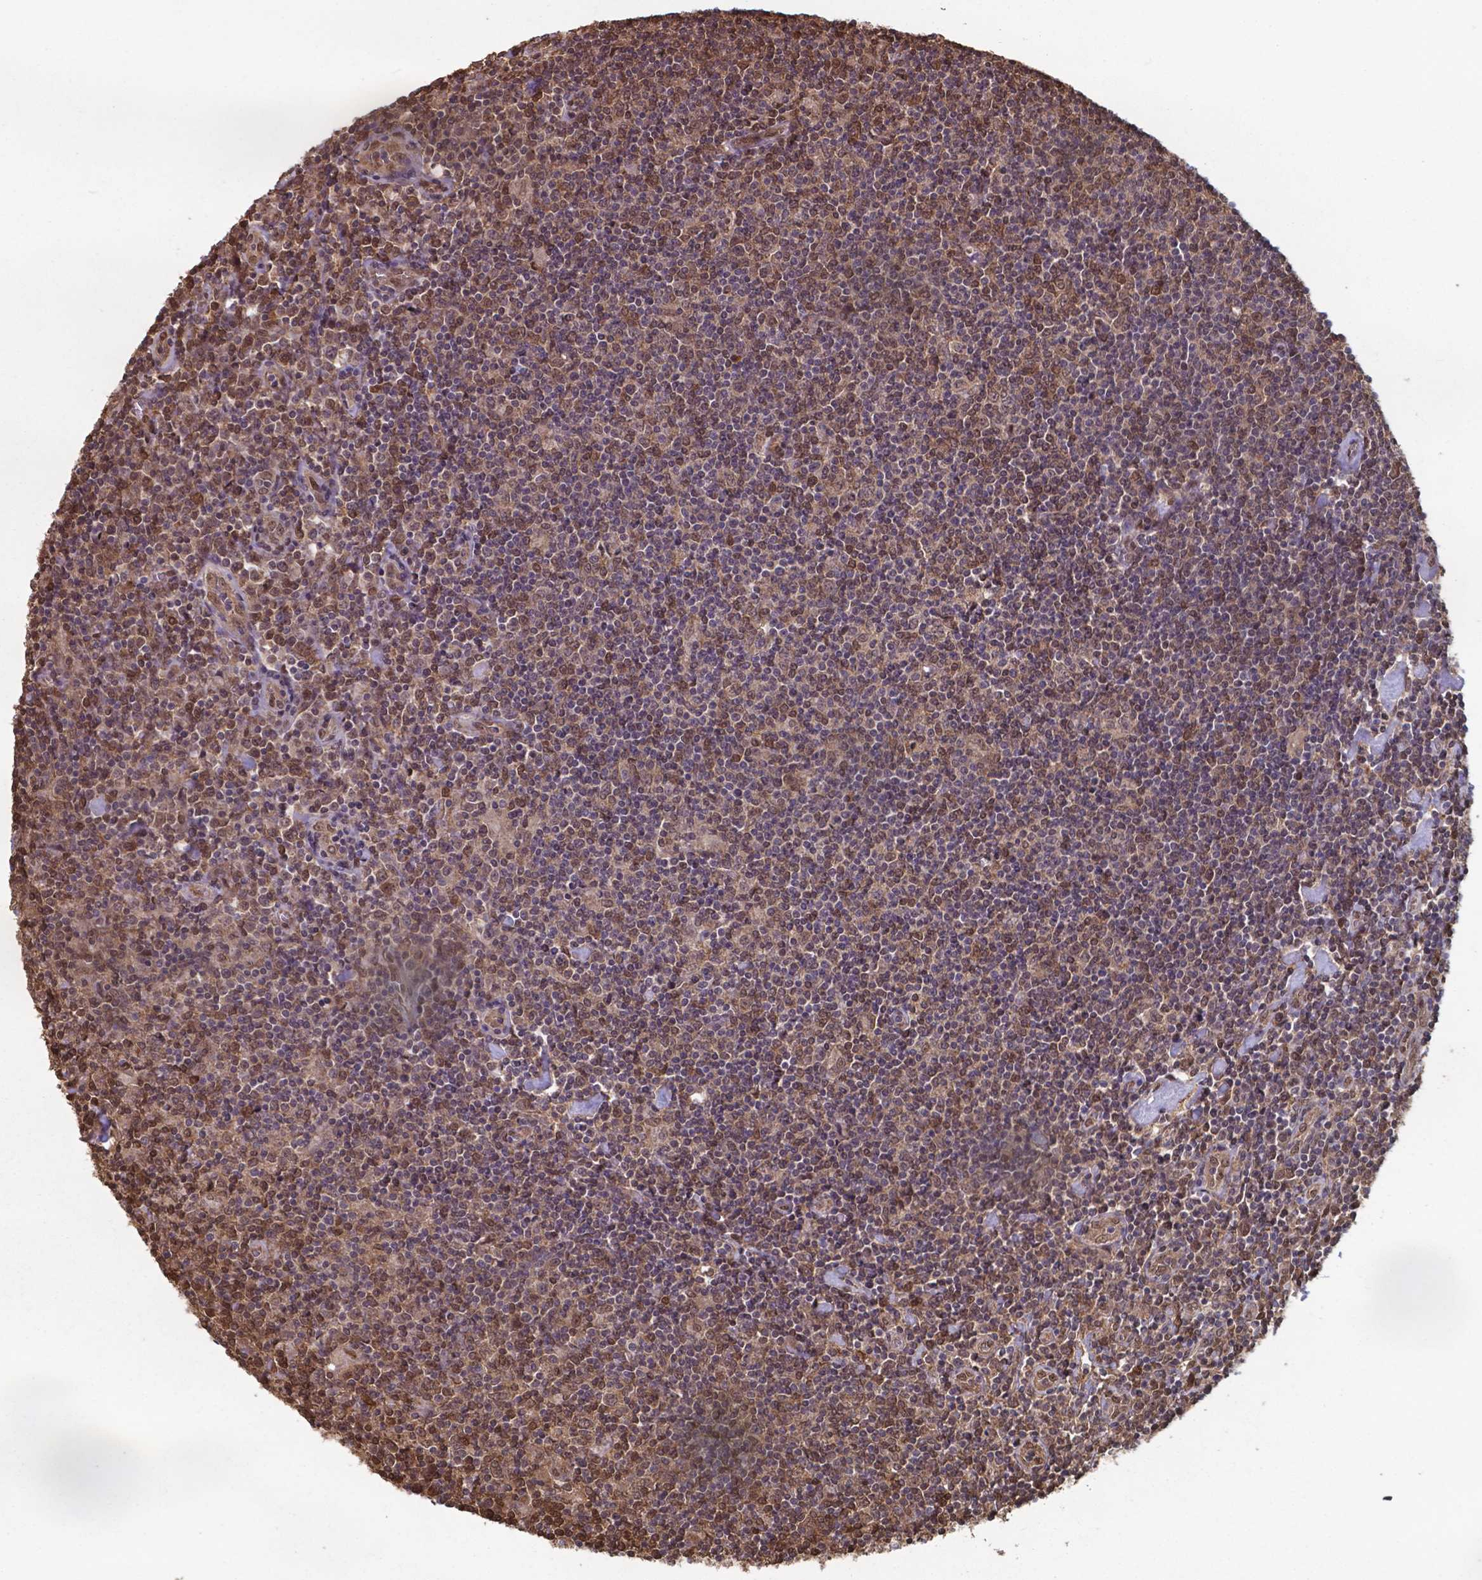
{"staining": {"intensity": "moderate", "quantity": ">75%", "location": "cytoplasmic/membranous,nuclear"}, "tissue": "lymphoma", "cell_type": "Tumor cells", "image_type": "cancer", "snomed": [{"axis": "morphology", "description": "Hodgkin's disease, NOS"}, {"axis": "topography", "description": "Lymph node"}], "caption": "Immunohistochemical staining of human Hodgkin's disease reveals moderate cytoplasmic/membranous and nuclear protein positivity in about >75% of tumor cells.", "gene": "CHP2", "patient": {"sex": "male", "age": 40}}